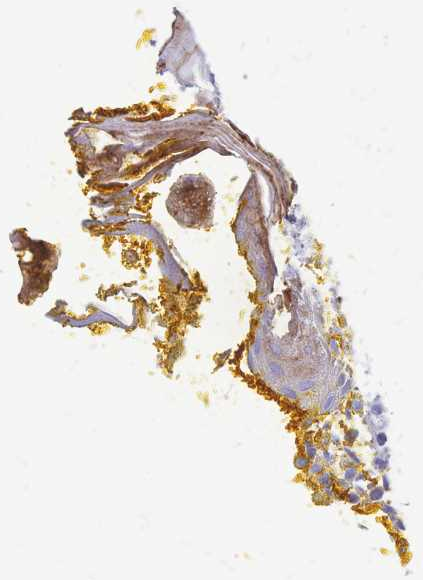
{"staining": {"intensity": "moderate", "quantity": "<25%", "location": "cytoplasmic/membranous"}, "tissue": "oral mucosa", "cell_type": "Squamous epithelial cells", "image_type": "normal", "snomed": [{"axis": "morphology", "description": "Normal tissue, NOS"}, {"axis": "topography", "description": "Oral tissue"}, {"axis": "topography", "description": "Tounge, NOS"}], "caption": "Human oral mucosa stained for a protein (brown) exhibits moderate cytoplasmic/membranous positive expression in approximately <25% of squamous epithelial cells.", "gene": "IL2RA", "patient": {"sex": "female", "age": 58}}